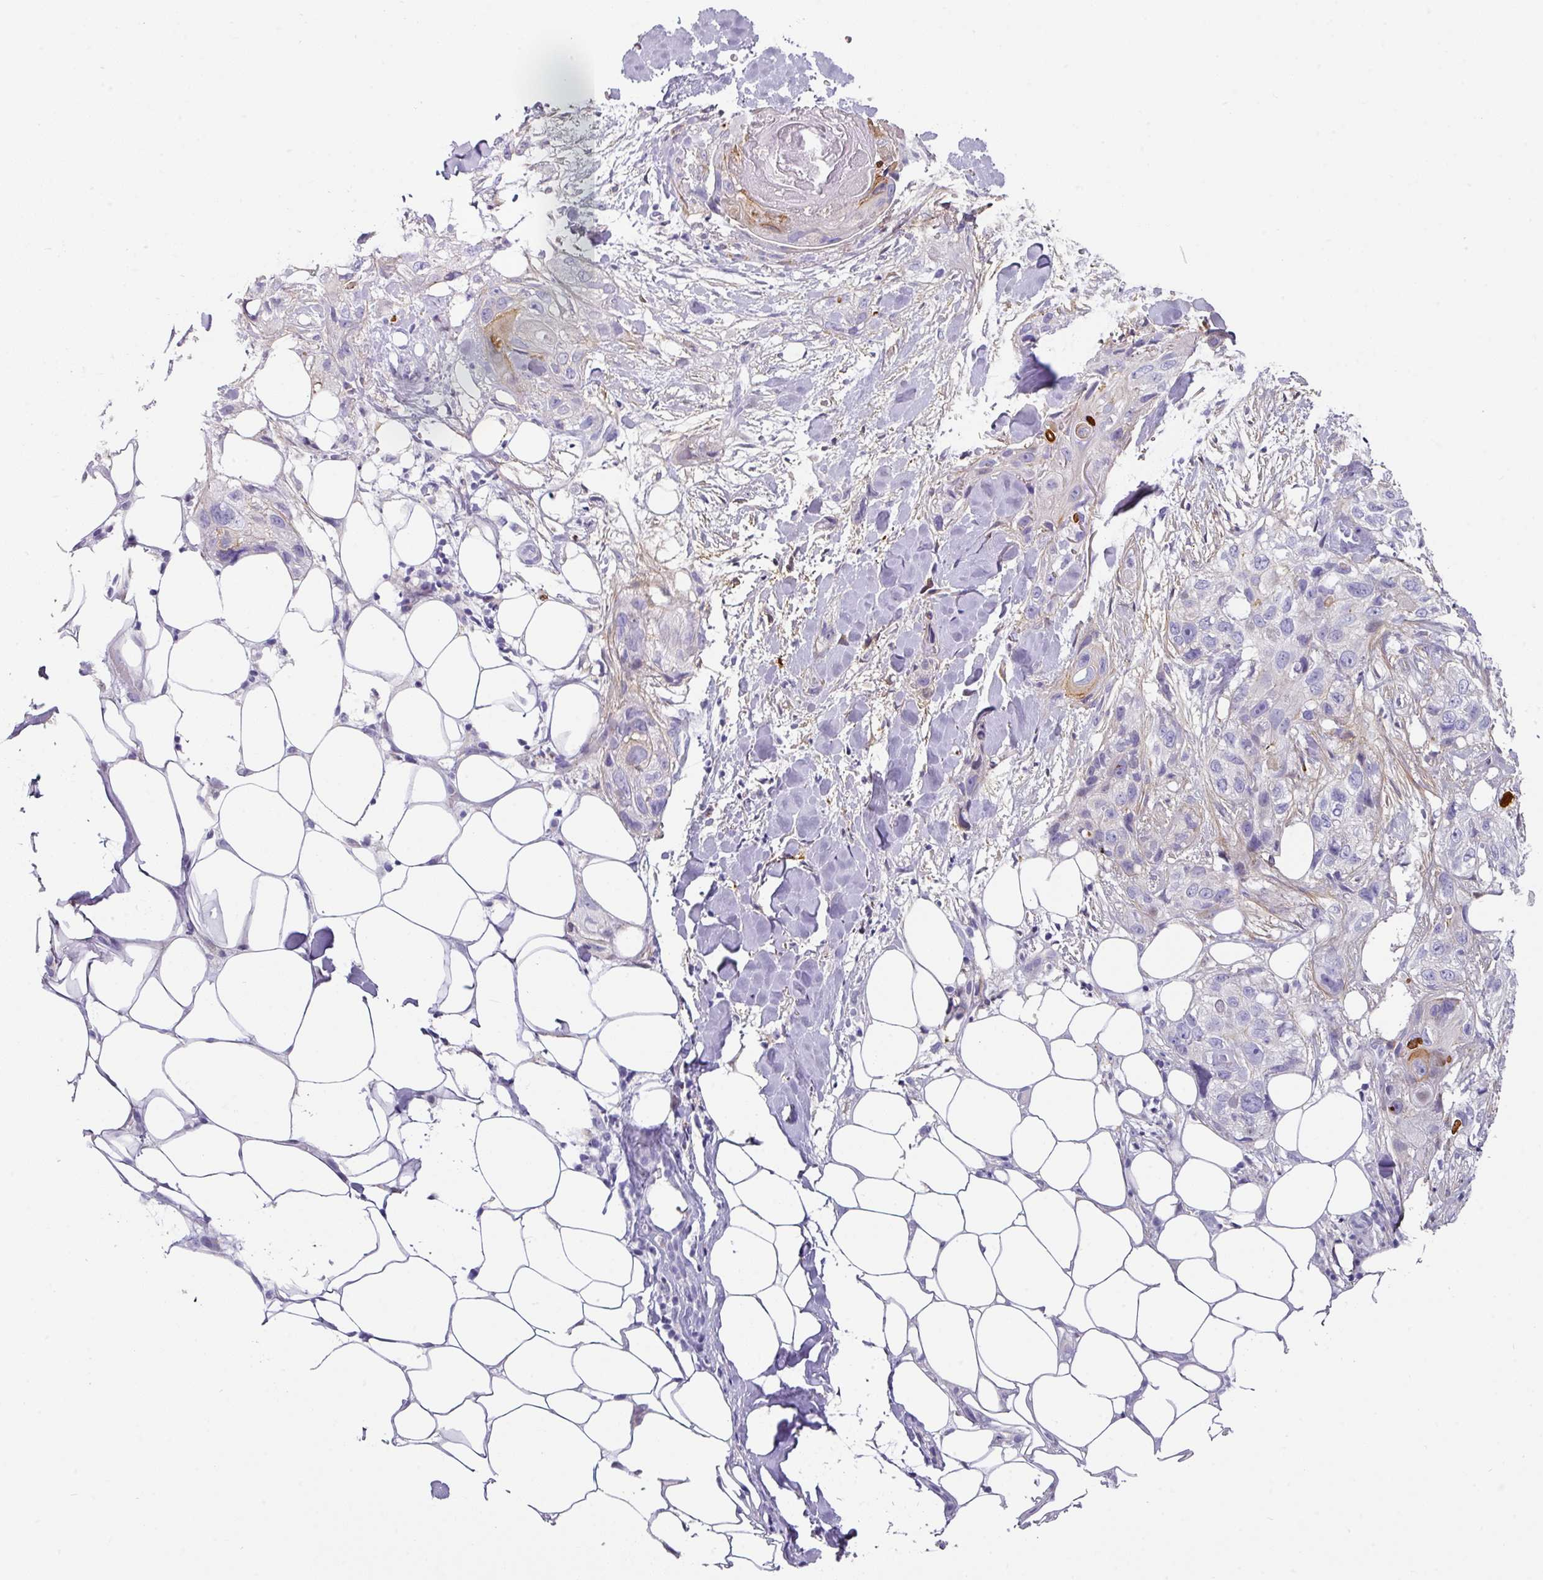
{"staining": {"intensity": "weak", "quantity": "<25%", "location": "cytoplasmic/membranous"}, "tissue": "skin cancer", "cell_type": "Tumor cells", "image_type": "cancer", "snomed": [{"axis": "morphology", "description": "Normal tissue, NOS"}, {"axis": "morphology", "description": "Squamous cell carcinoma, NOS"}, {"axis": "topography", "description": "Skin"}], "caption": "Immunohistochemistry (IHC) of human squamous cell carcinoma (skin) shows no positivity in tumor cells.", "gene": "ANKRD29", "patient": {"sex": "male", "age": 72}}